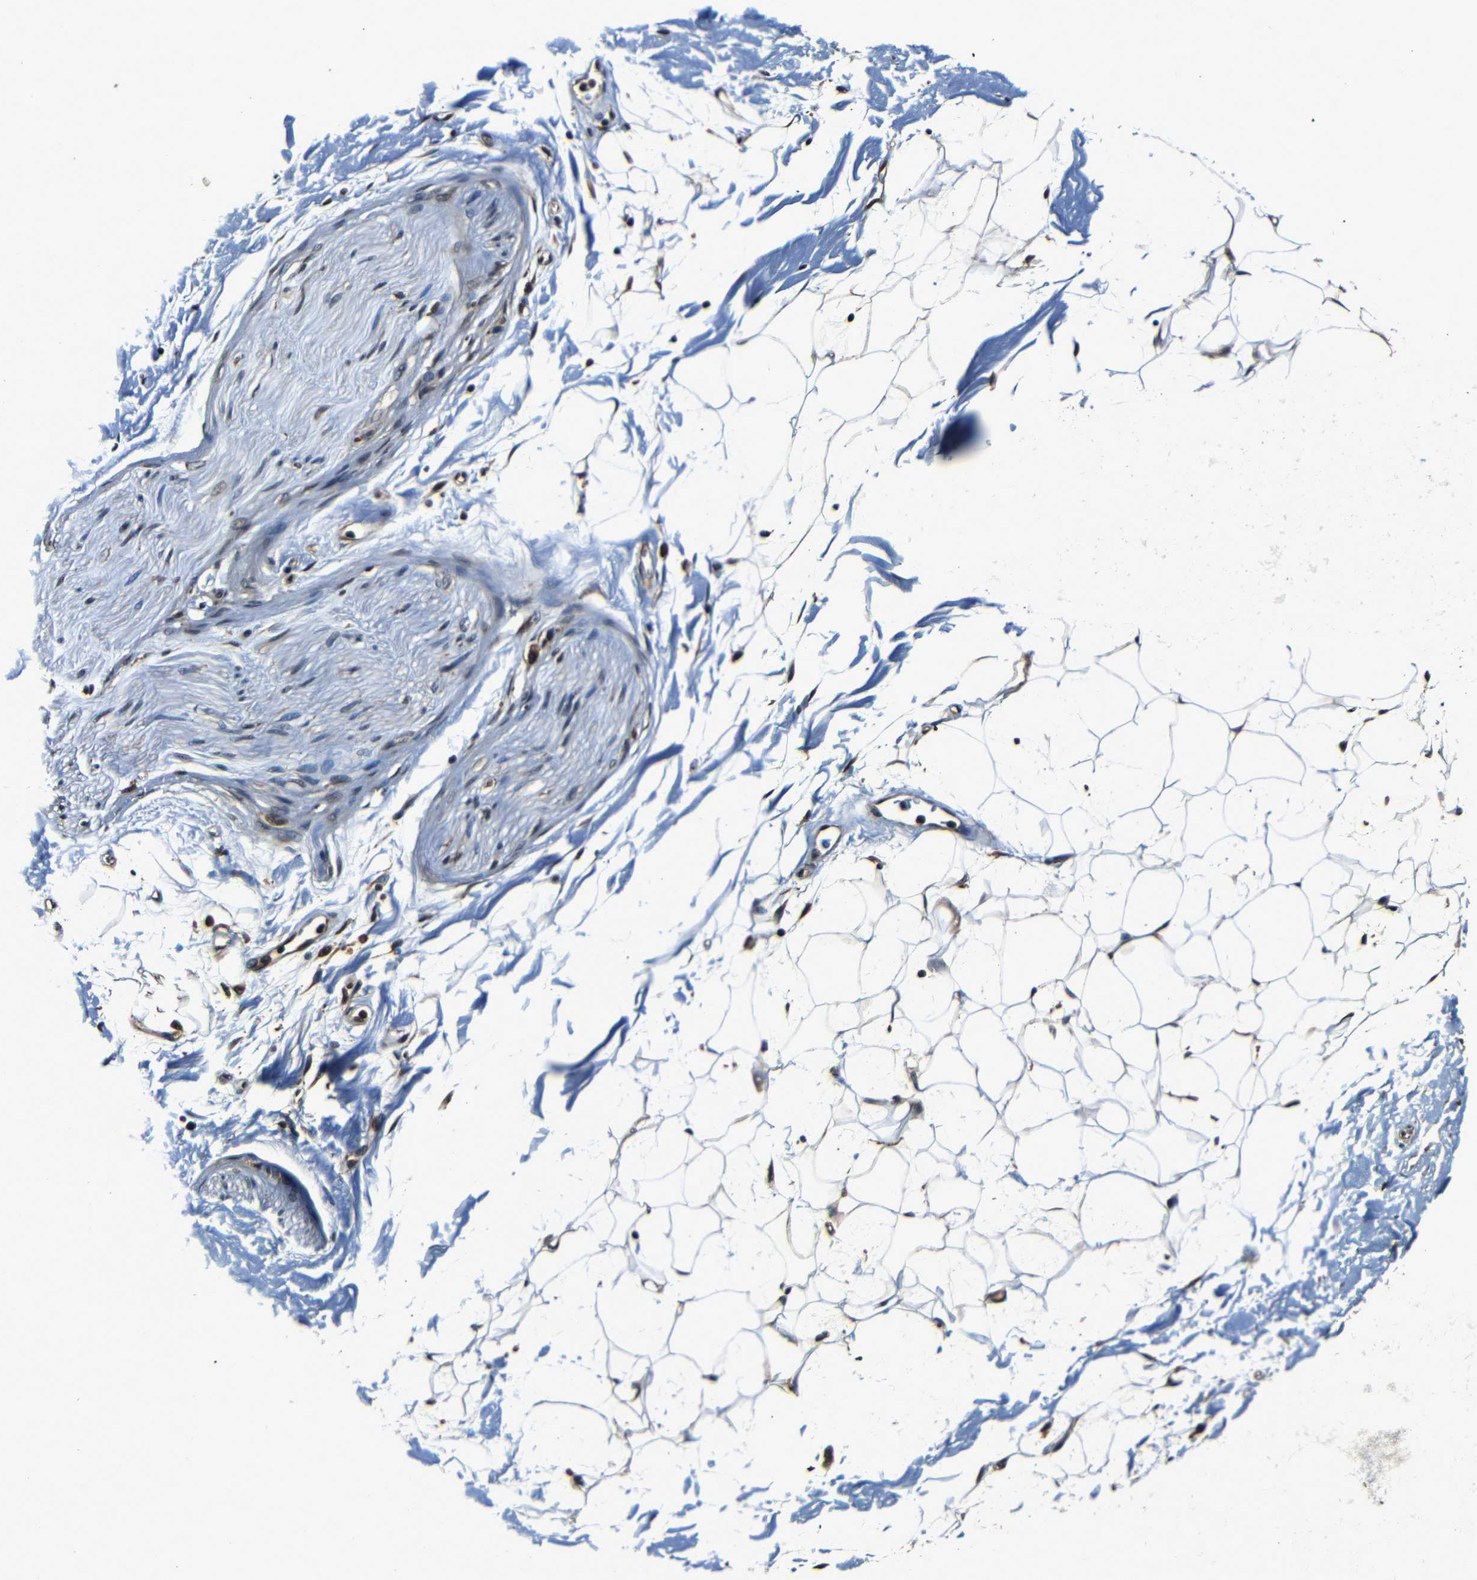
{"staining": {"intensity": "strong", "quantity": ">75%", "location": "nuclear"}, "tissue": "adipose tissue", "cell_type": "Adipocytes", "image_type": "normal", "snomed": [{"axis": "morphology", "description": "Normal tissue, NOS"}, {"axis": "topography", "description": "Soft tissue"}], "caption": "DAB (3,3'-diaminobenzidine) immunohistochemical staining of benign human adipose tissue displays strong nuclear protein expression in approximately >75% of adipocytes. Nuclei are stained in blue.", "gene": "NCBP3", "patient": {"sex": "male", "age": 72}}